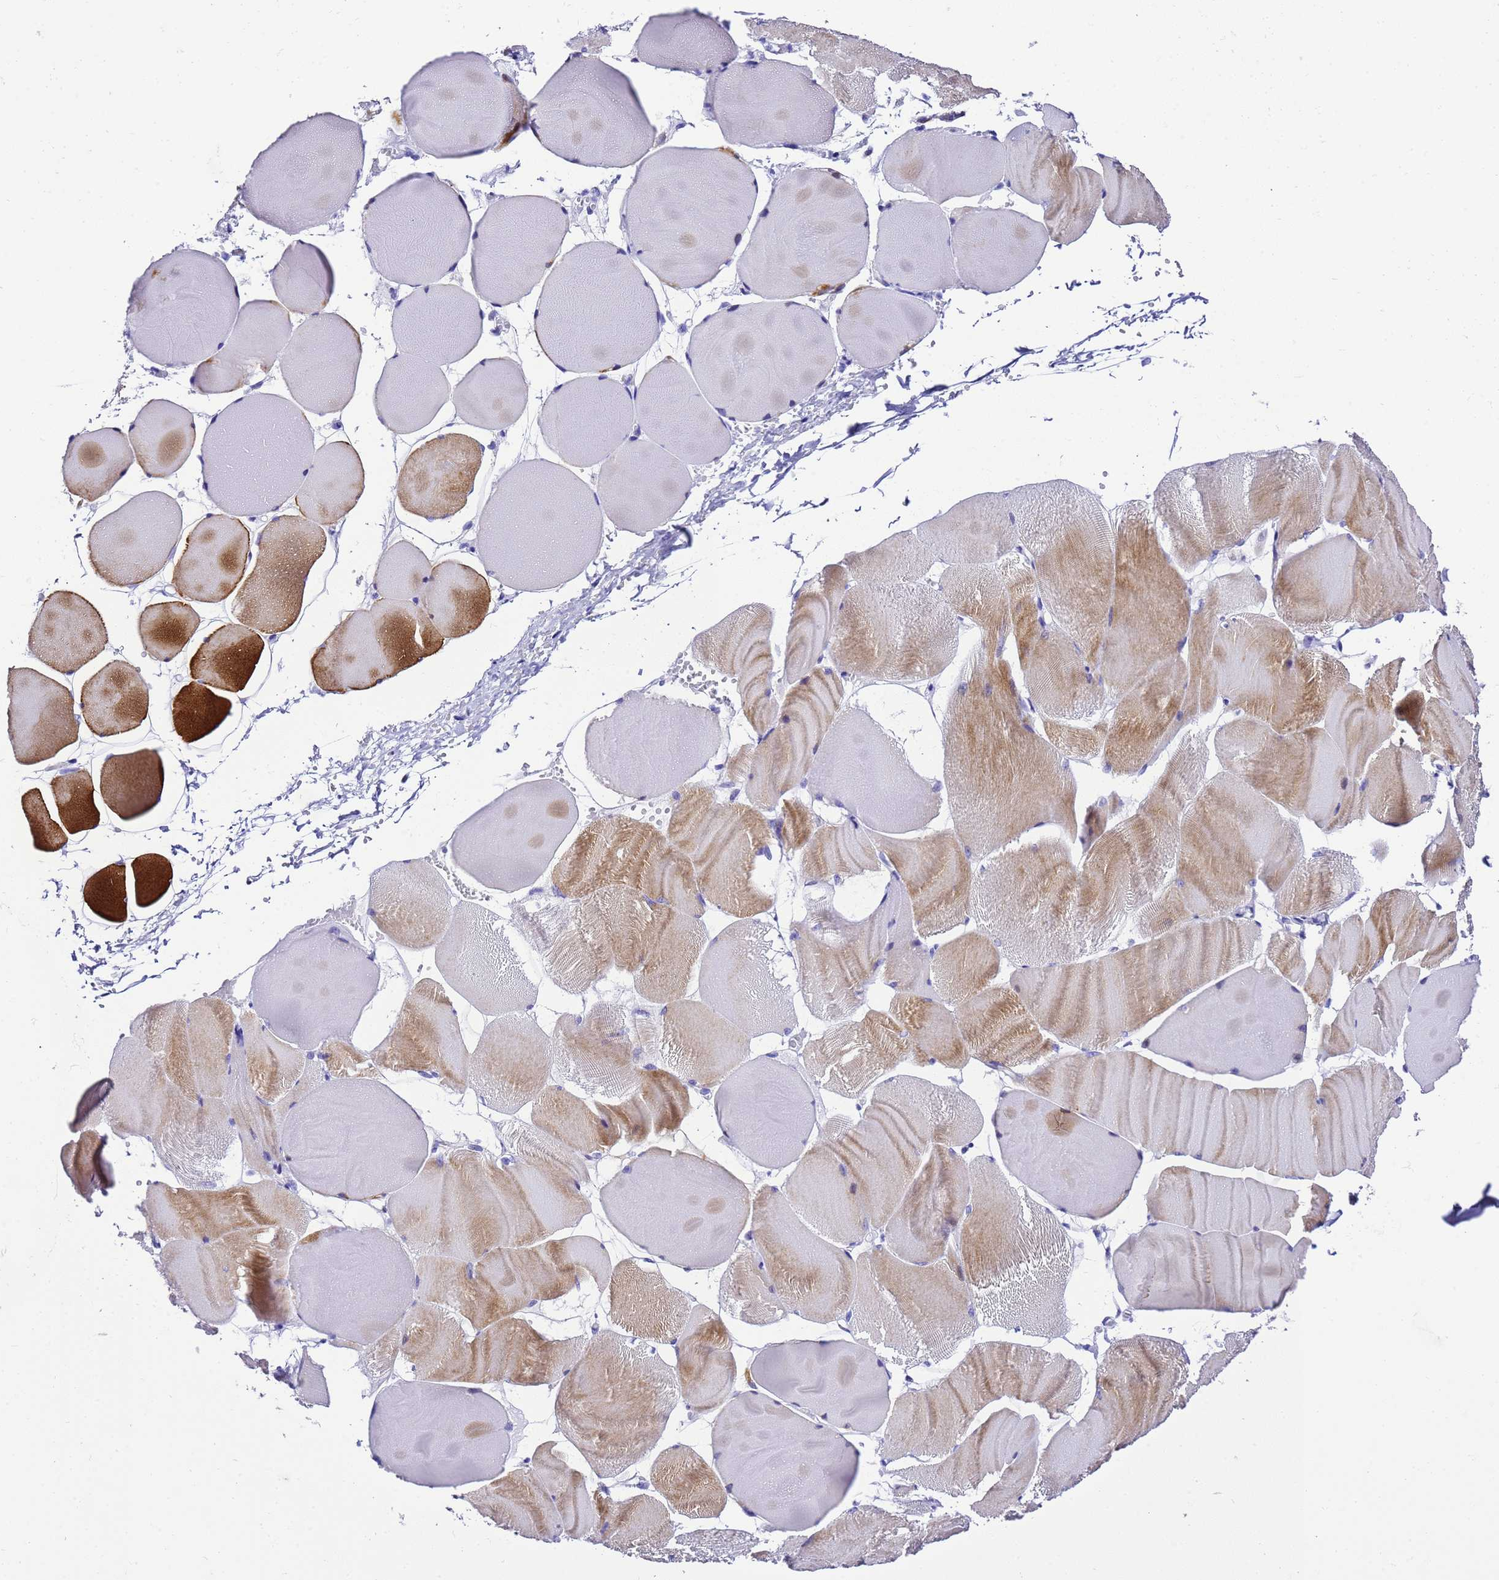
{"staining": {"intensity": "moderate", "quantity": "25%-75%", "location": "cytoplasmic/membranous"}, "tissue": "skeletal muscle", "cell_type": "Myocytes", "image_type": "normal", "snomed": [{"axis": "morphology", "description": "Normal tissue, NOS"}, {"axis": "morphology", "description": "Basal cell carcinoma"}, {"axis": "topography", "description": "Skeletal muscle"}], "caption": "Protein staining exhibits moderate cytoplasmic/membranous positivity in about 25%-75% of myocytes in unremarkable skeletal muscle.", "gene": "UGT2A1", "patient": {"sex": "female", "age": 64}}